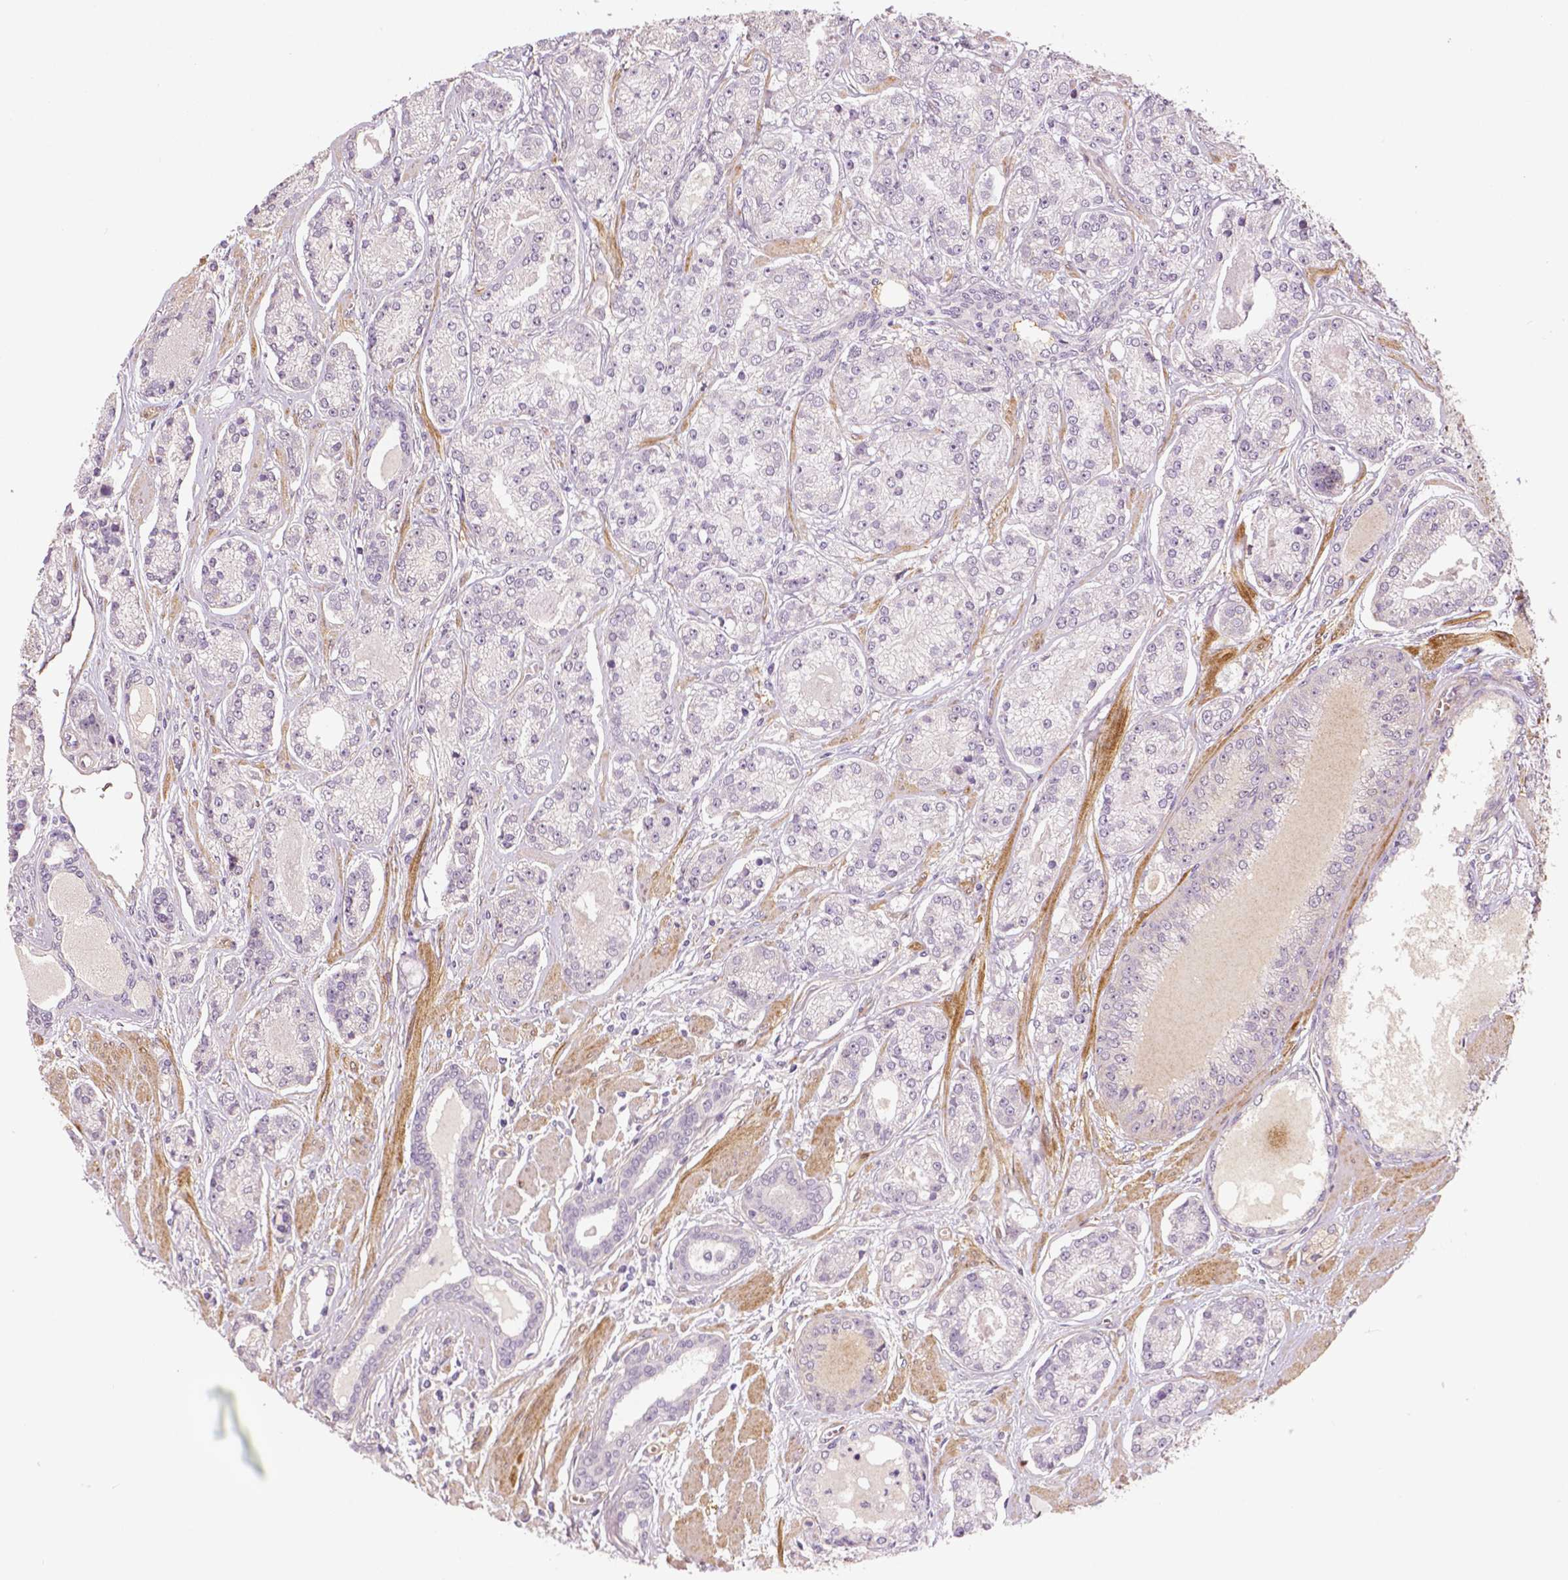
{"staining": {"intensity": "negative", "quantity": "none", "location": "none"}, "tissue": "prostate cancer", "cell_type": "Tumor cells", "image_type": "cancer", "snomed": [{"axis": "morphology", "description": "Adenocarcinoma, NOS"}, {"axis": "topography", "description": "Prostate"}], "caption": "IHC image of neoplastic tissue: prostate cancer stained with DAB reveals no significant protein staining in tumor cells.", "gene": "FLT1", "patient": {"sex": "male", "age": 64}}